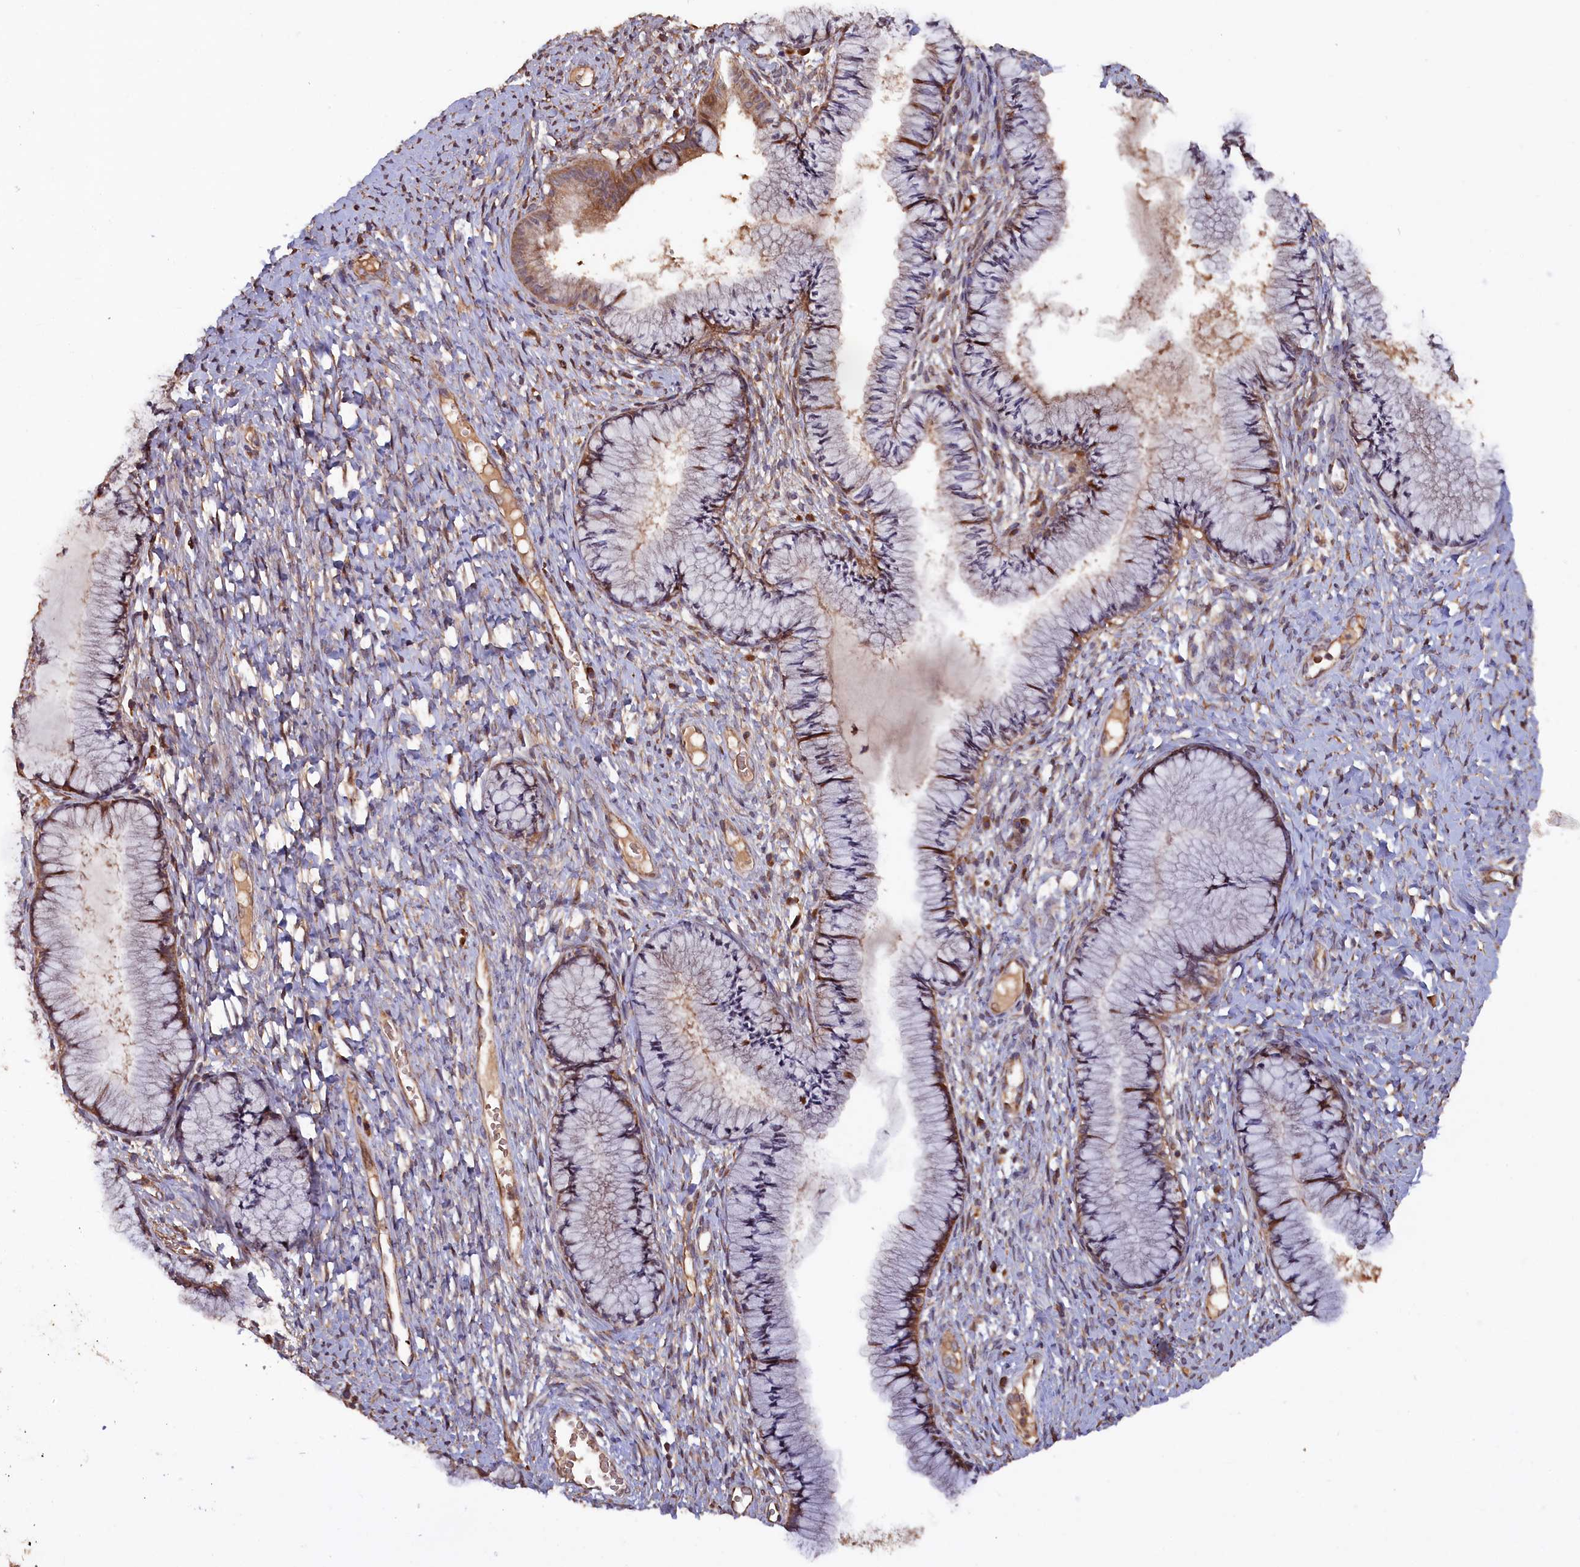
{"staining": {"intensity": "moderate", "quantity": ">75%", "location": "cytoplasmic/membranous"}, "tissue": "cervix", "cell_type": "Glandular cells", "image_type": "normal", "snomed": [{"axis": "morphology", "description": "Normal tissue, NOS"}, {"axis": "topography", "description": "Cervix"}], "caption": "Benign cervix was stained to show a protein in brown. There is medium levels of moderate cytoplasmic/membranous positivity in about >75% of glandular cells. (Brightfield microscopy of DAB IHC at high magnification).", "gene": "GREB1L", "patient": {"sex": "female", "age": 42}}